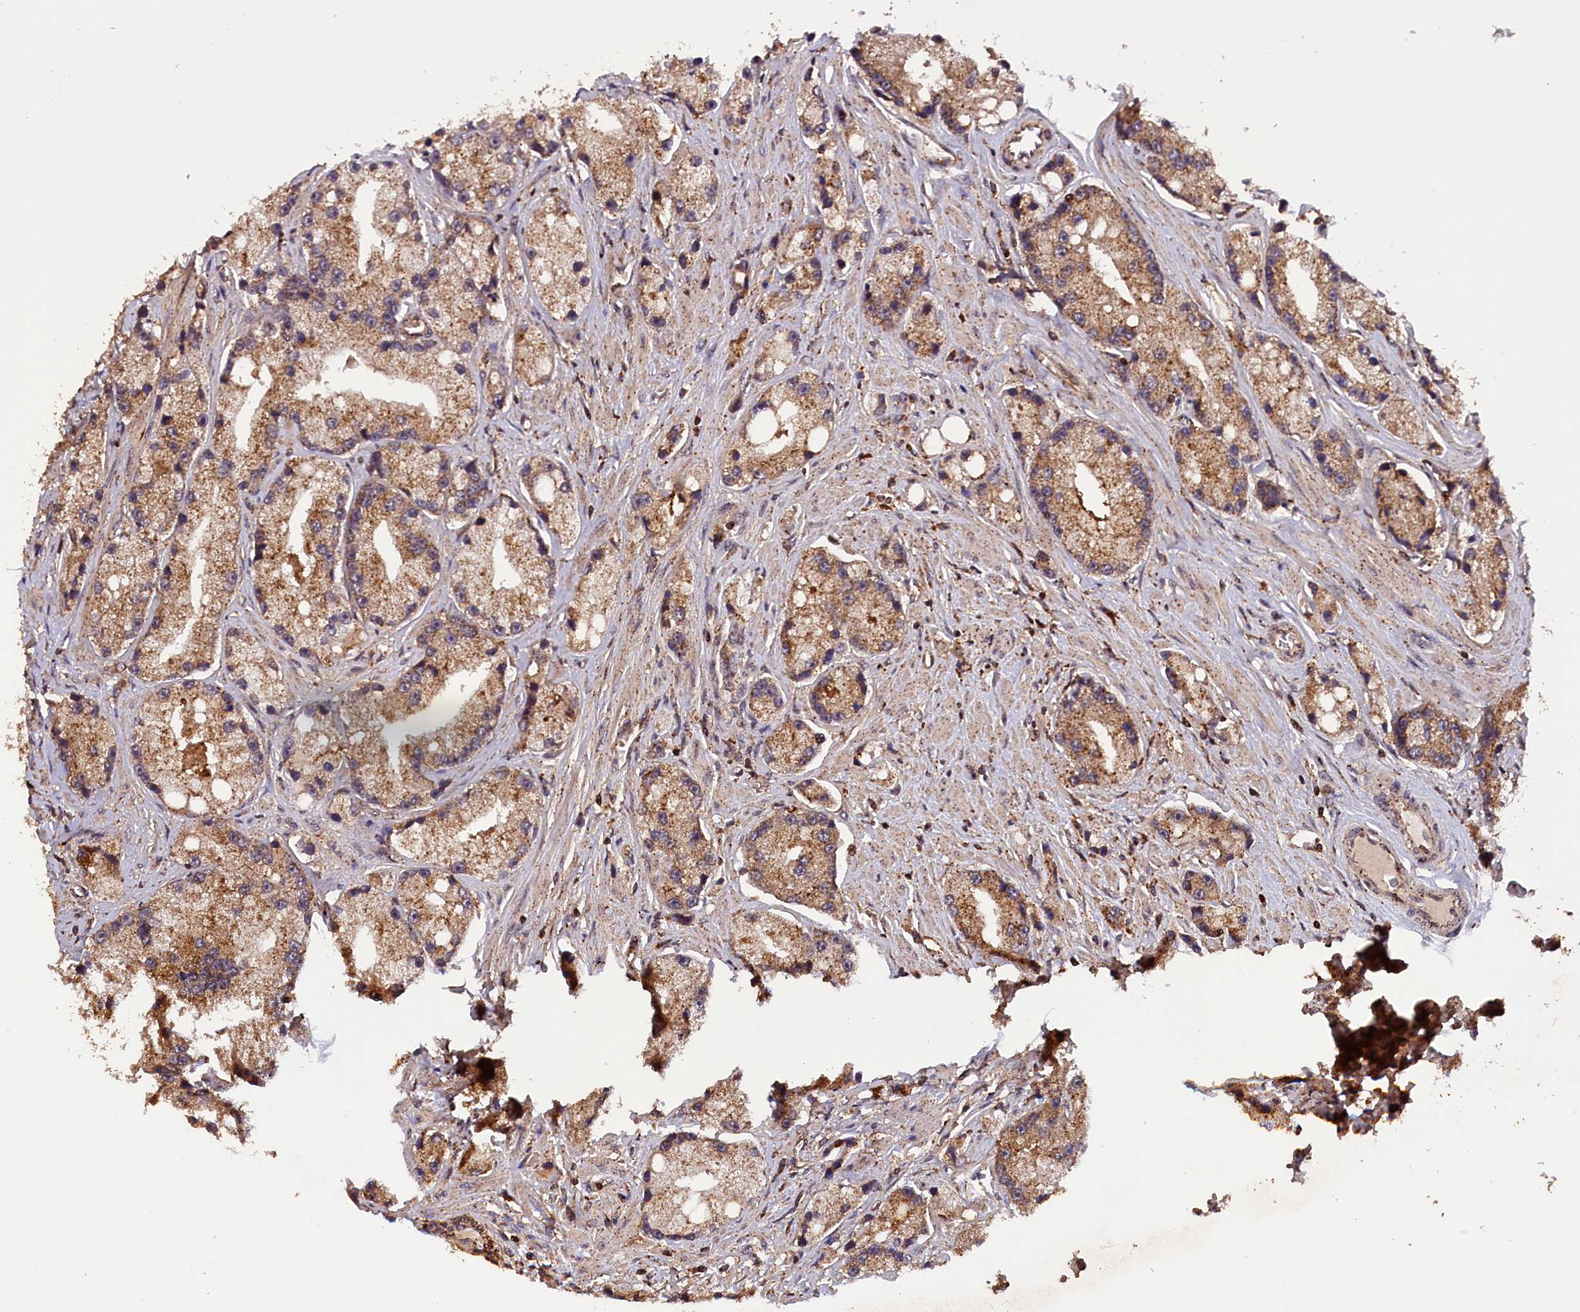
{"staining": {"intensity": "moderate", "quantity": ">75%", "location": "cytoplasmic/membranous"}, "tissue": "prostate cancer", "cell_type": "Tumor cells", "image_type": "cancer", "snomed": [{"axis": "morphology", "description": "Adenocarcinoma, High grade"}, {"axis": "topography", "description": "Prostate"}], "caption": "Prostate cancer (adenocarcinoma (high-grade)) stained with a protein marker exhibits moderate staining in tumor cells.", "gene": "IST1", "patient": {"sex": "male", "age": 74}}